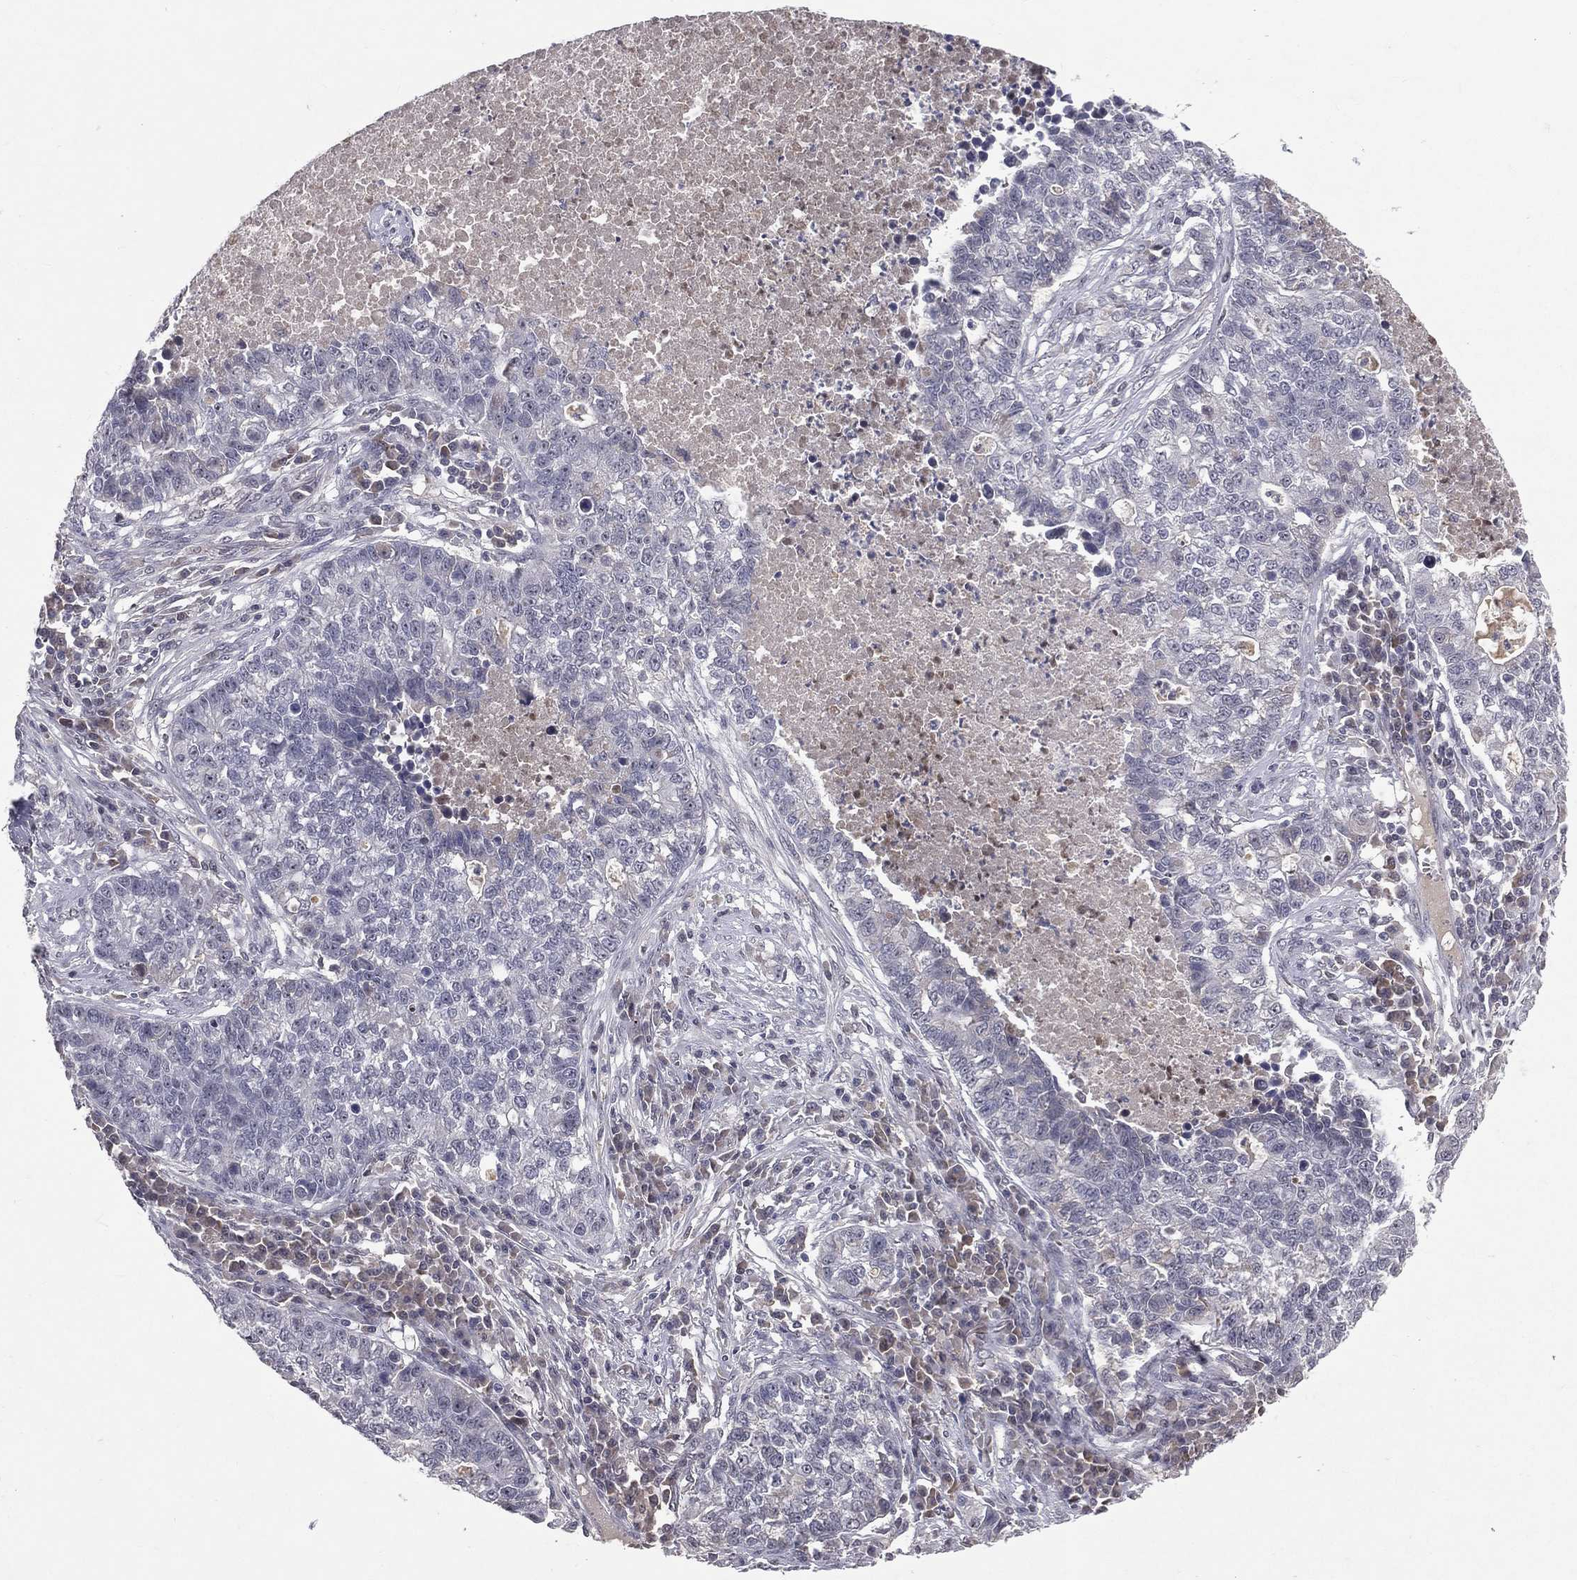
{"staining": {"intensity": "negative", "quantity": "none", "location": "none"}, "tissue": "lung cancer", "cell_type": "Tumor cells", "image_type": "cancer", "snomed": [{"axis": "morphology", "description": "Adenocarcinoma, NOS"}, {"axis": "topography", "description": "Lung"}], "caption": "This is a image of immunohistochemistry (IHC) staining of lung cancer (adenocarcinoma), which shows no expression in tumor cells.", "gene": "DSG4", "patient": {"sex": "male", "age": 57}}